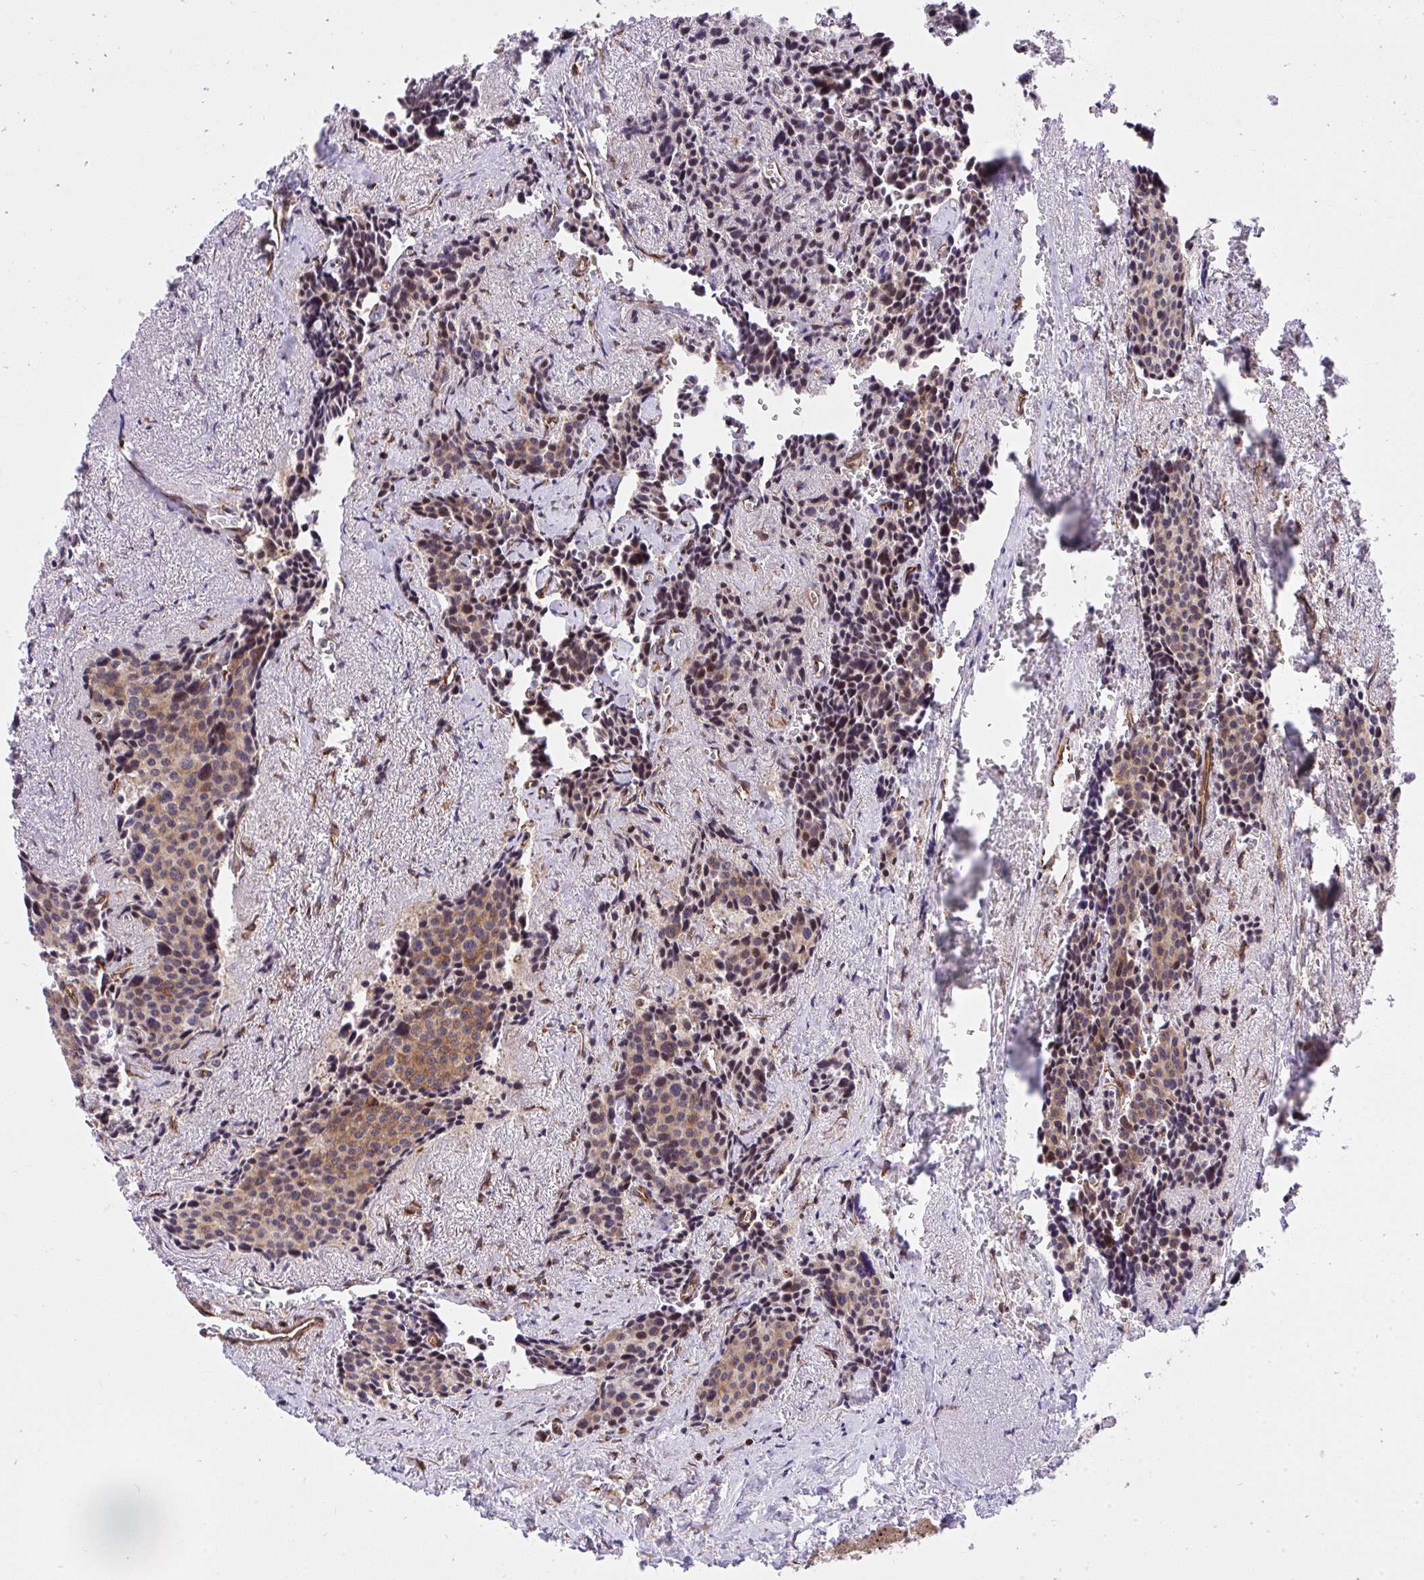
{"staining": {"intensity": "weak", "quantity": "25%-75%", "location": "cytoplasmic/membranous"}, "tissue": "carcinoid", "cell_type": "Tumor cells", "image_type": "cancer", "snomed": [{"axis": "morphology", "description": "Carcinoid, malignant, NOS"}, {"axis": "topography", "description": "Small intestine"}], "caption": "A high-resolution photomicrograph shows immunohistochemistry staining of carcinoid (malignant), which reveals weak cytoplasmic/membranous positivity in approximately 25%-75% of tumor cells. The protein is stained brown, and the nuclei are stained in blue (DAB (3,3'-diaminobenzidine) IHC with brightfield microscopy, high magnification).", "gene": "ERI1", "patient": {"sex": "male", "age": 73}}